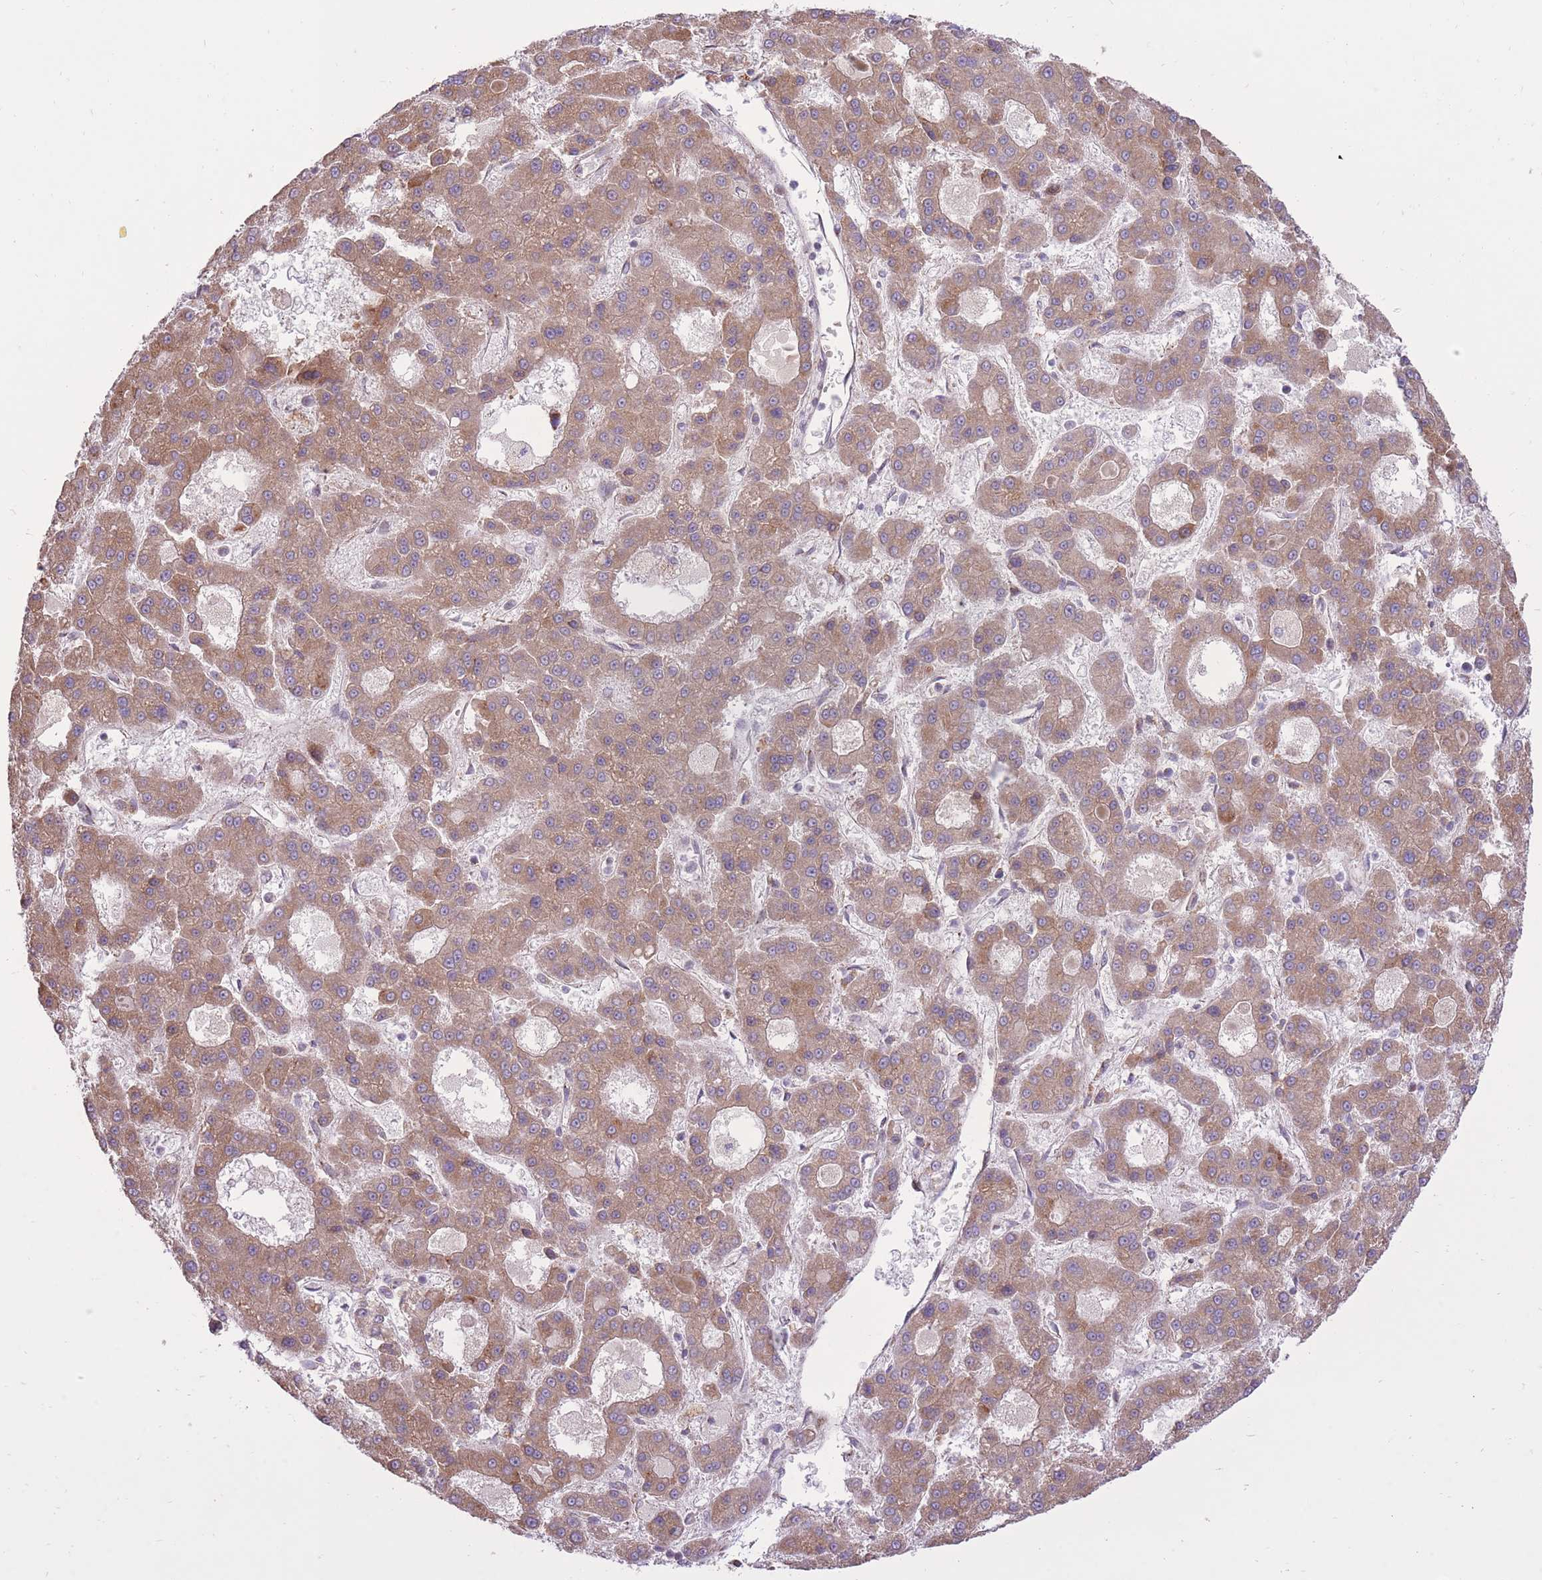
{"staining": {"intensity": "moderate", "quantity": ">75%", "location": "cytoplasmic/membranous"}, "tissue": "liver cancer", "cell_type": "Tumor cells", "image_type": "cancer", "snomed": [{"axis": "morphology", "description": "Carcinoma, Hepatocellular, NOS"}, {"axis": "topography", "description": "Liver"}], "caption": "The image reveals staining of liver cancer (hepatocellular carcinoma), revealing moderate cytoplasmic/membranous protein positivity (brown color) within tumor cells.", "gene": "SLC4A4", "patient": {"sex": "male", "age": 70}}